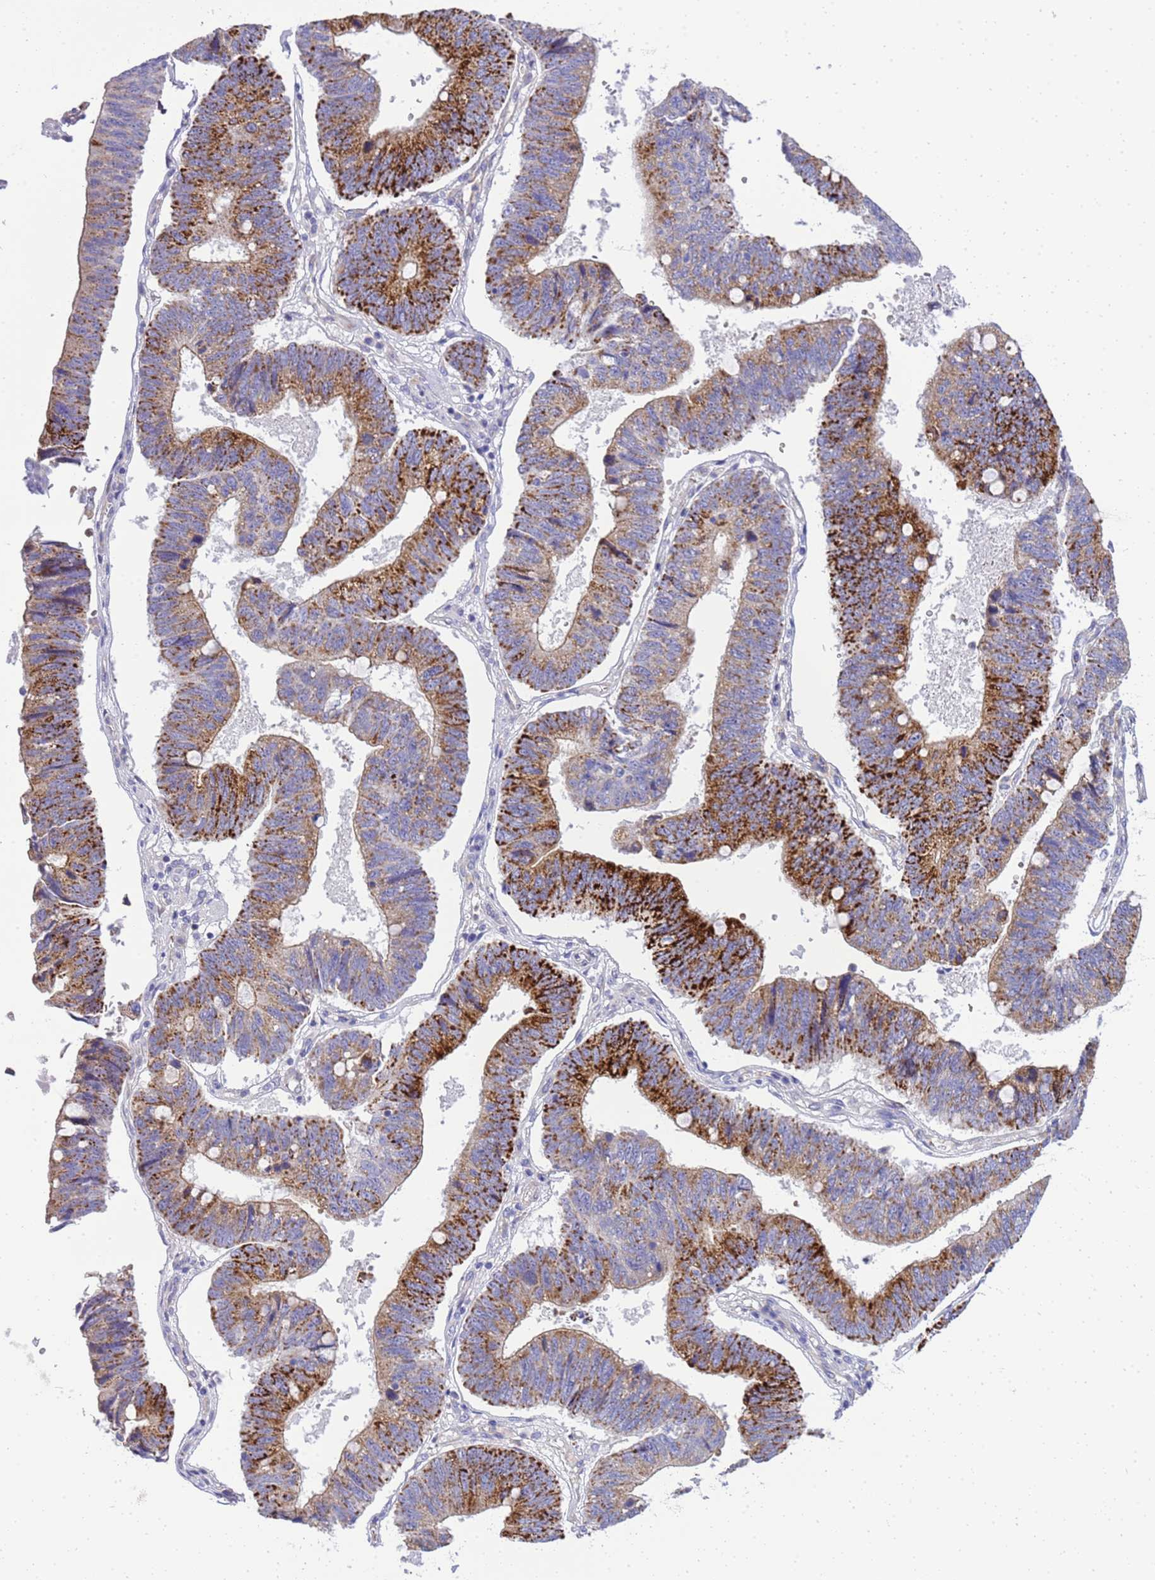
{"staining": {"intensity": "strong", "quantity": "25%-75%", "location": "cytoplasmic/membranous"}, "tissue": "stomach cancer", "cell_type": "Tumor cells", "image_type": "cancer", "snomed": [{"axis": "morphology", "description": "Adenocarcinoma, NOS"}, {"axis": "topography", "description": "Stomach"}], "caption": "Immunohistochemical staining of stomach adenocarcinoma exhibits high levels of strong cytoplasmic/membranous protein positivity in approximately 25%-75% of tumor cells. The staining is performed using DAB (3,3'-diaminobenzidine) brown chromogen to label protein expression. The nuclei are counter-stained blue using hematoxylin.", "gene": "RIPPLY2", "patient": {"sex": "male", "age": 59}}